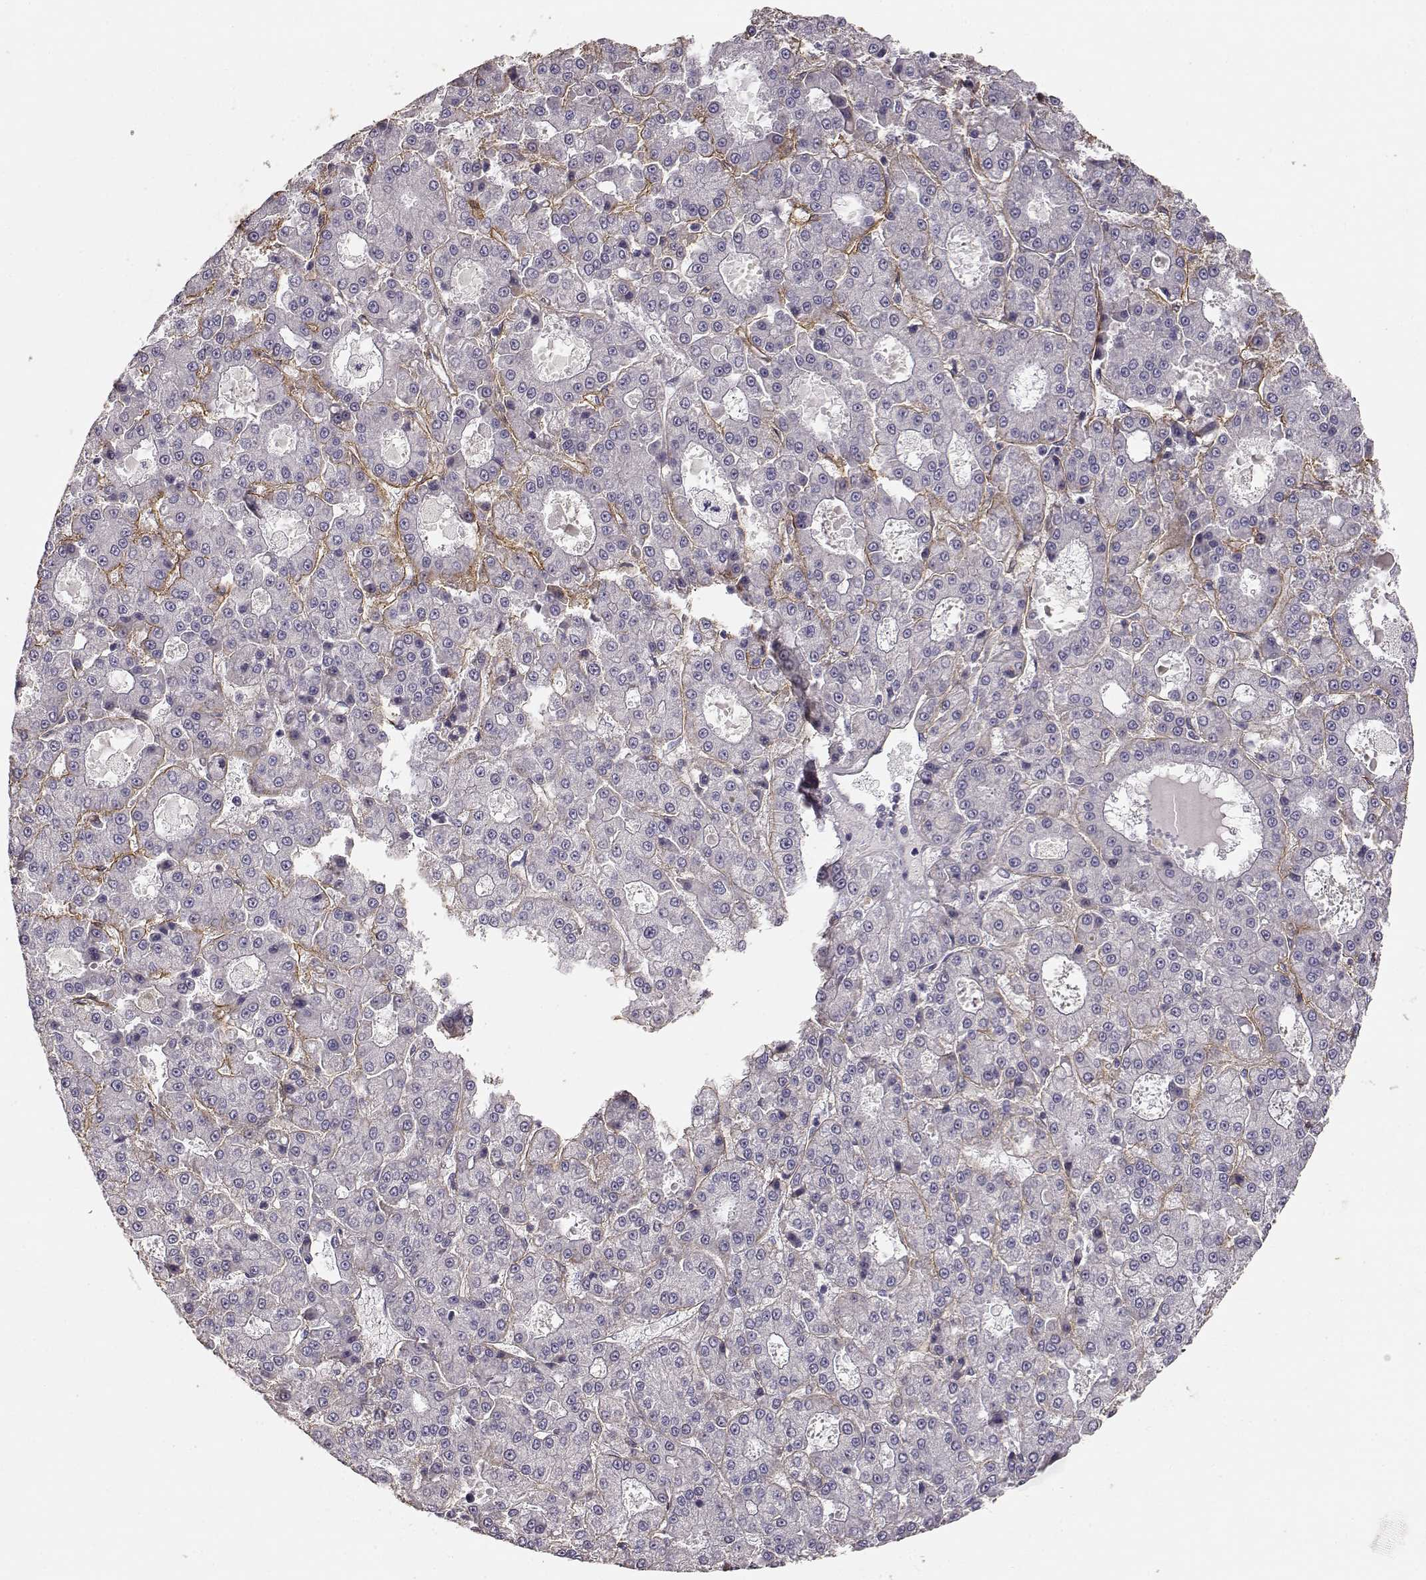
{"staining": {"intensity": "negative", "quantity": "none", "location": "none"}, "tissue": "liver cancer", "cell_type": "Tumor cells", "image_type": "cancer", "snomed": [{"axis": "morphology", "description": "Carcinoma, Hepatocellular, NOS"}, {"axis": "topography", "description": "Liver"}], "caption": "Human liver cancer stained for a protein using immunohistochemistry demonstrates no expression in tumor cells.", "gene": "LAMA5", "patient": {"sex": "male", "age": 70}}